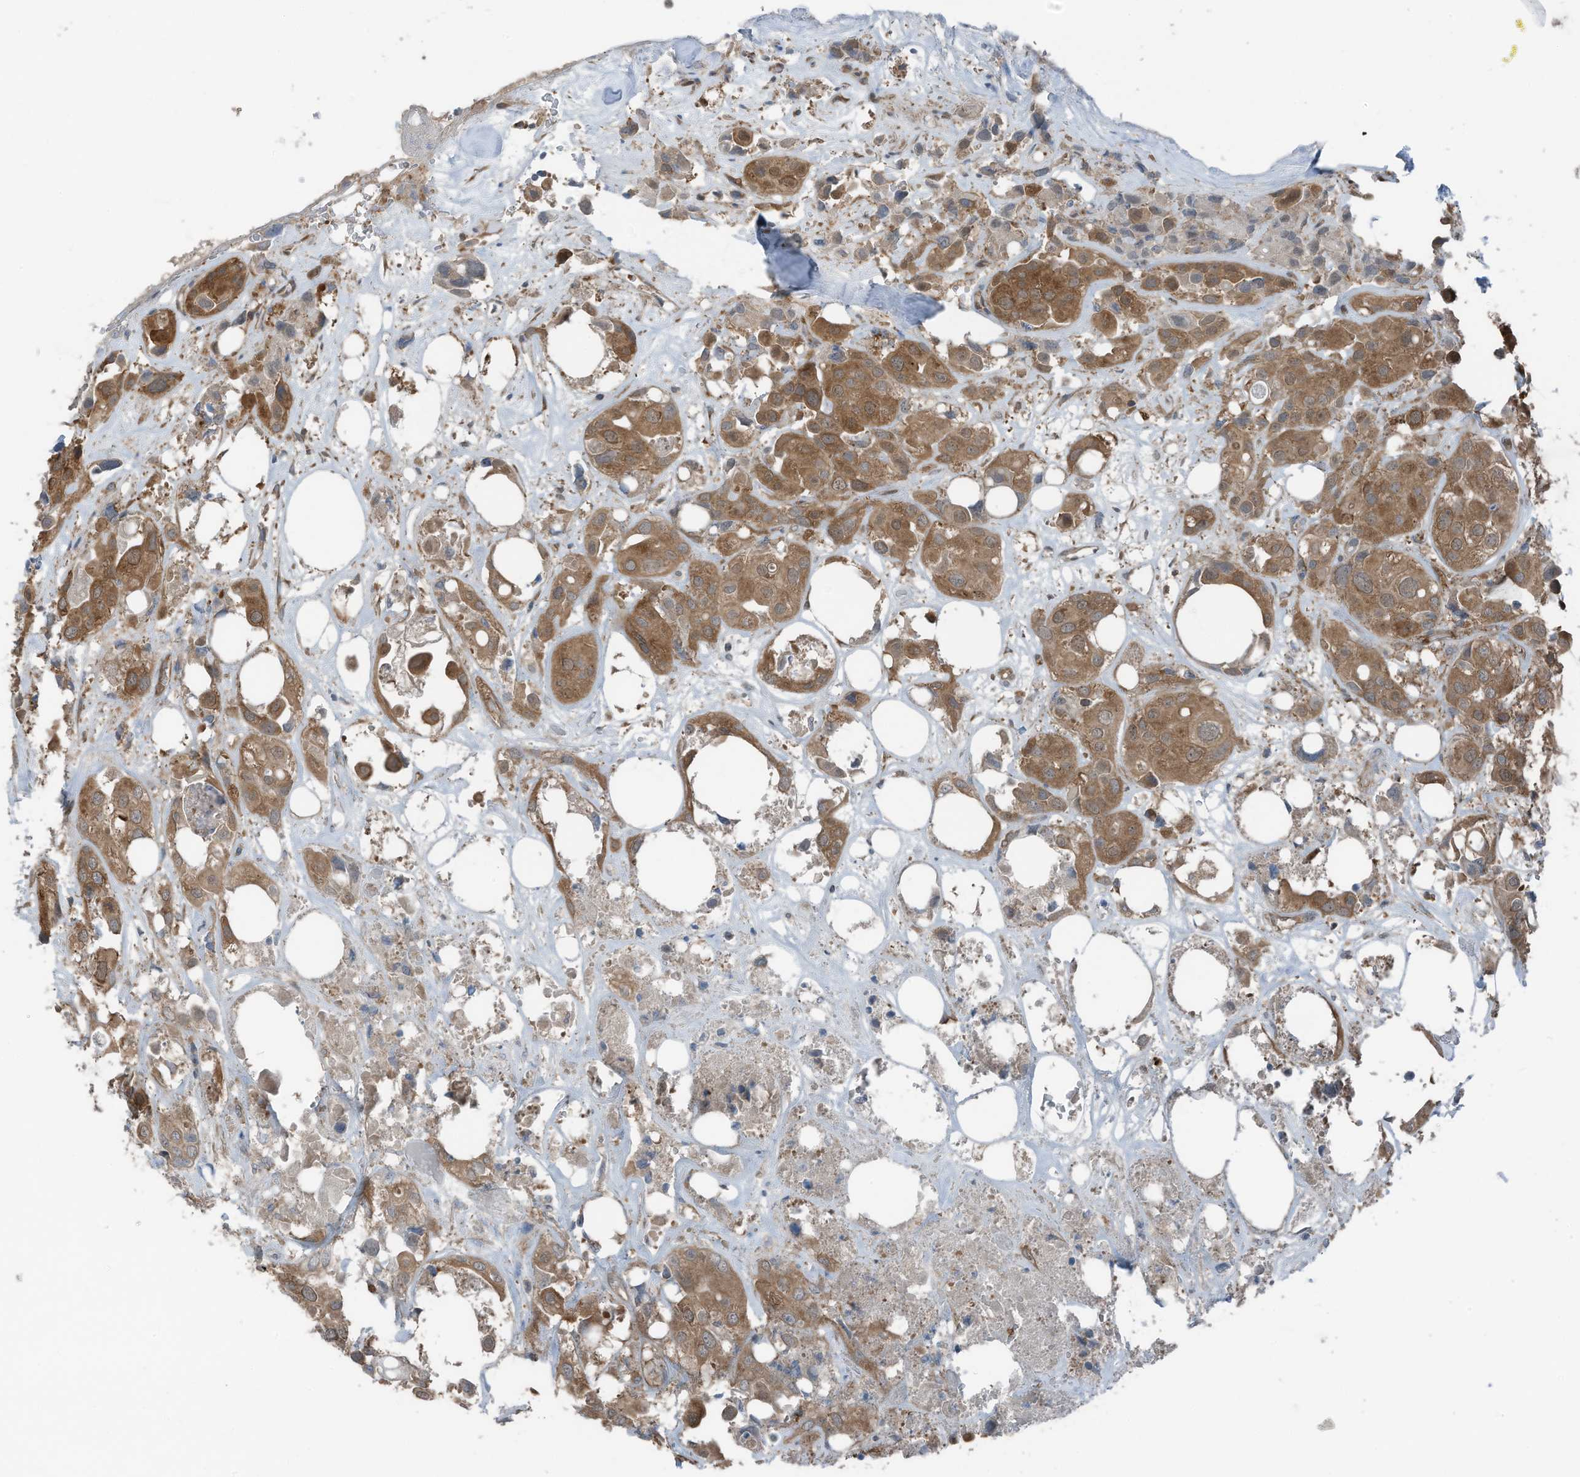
{"staining": {"intensity": "moderate", "quantity": ">75%", "location": "cytoplasmic/membranous"}, "tissue": "urothelial cancer", "cell_type": "Tumor cells", "image_type": "cancer", "snomed": [{"axis": "morphology", "description": "Urothelial carcinoma, High grade"}, {"axis": "topography", "description": "Urinary bladder"}], "caption": "Urothelial carcinoma (high-grade) stained for a protein shows moderate cytoplasmic/membranous positivity in tumor cells. The protein is shown in brown color, while the nuclei are stained blue.", "gene": "TXNDC9", "patient": {"sex": "male", "age": 64}}